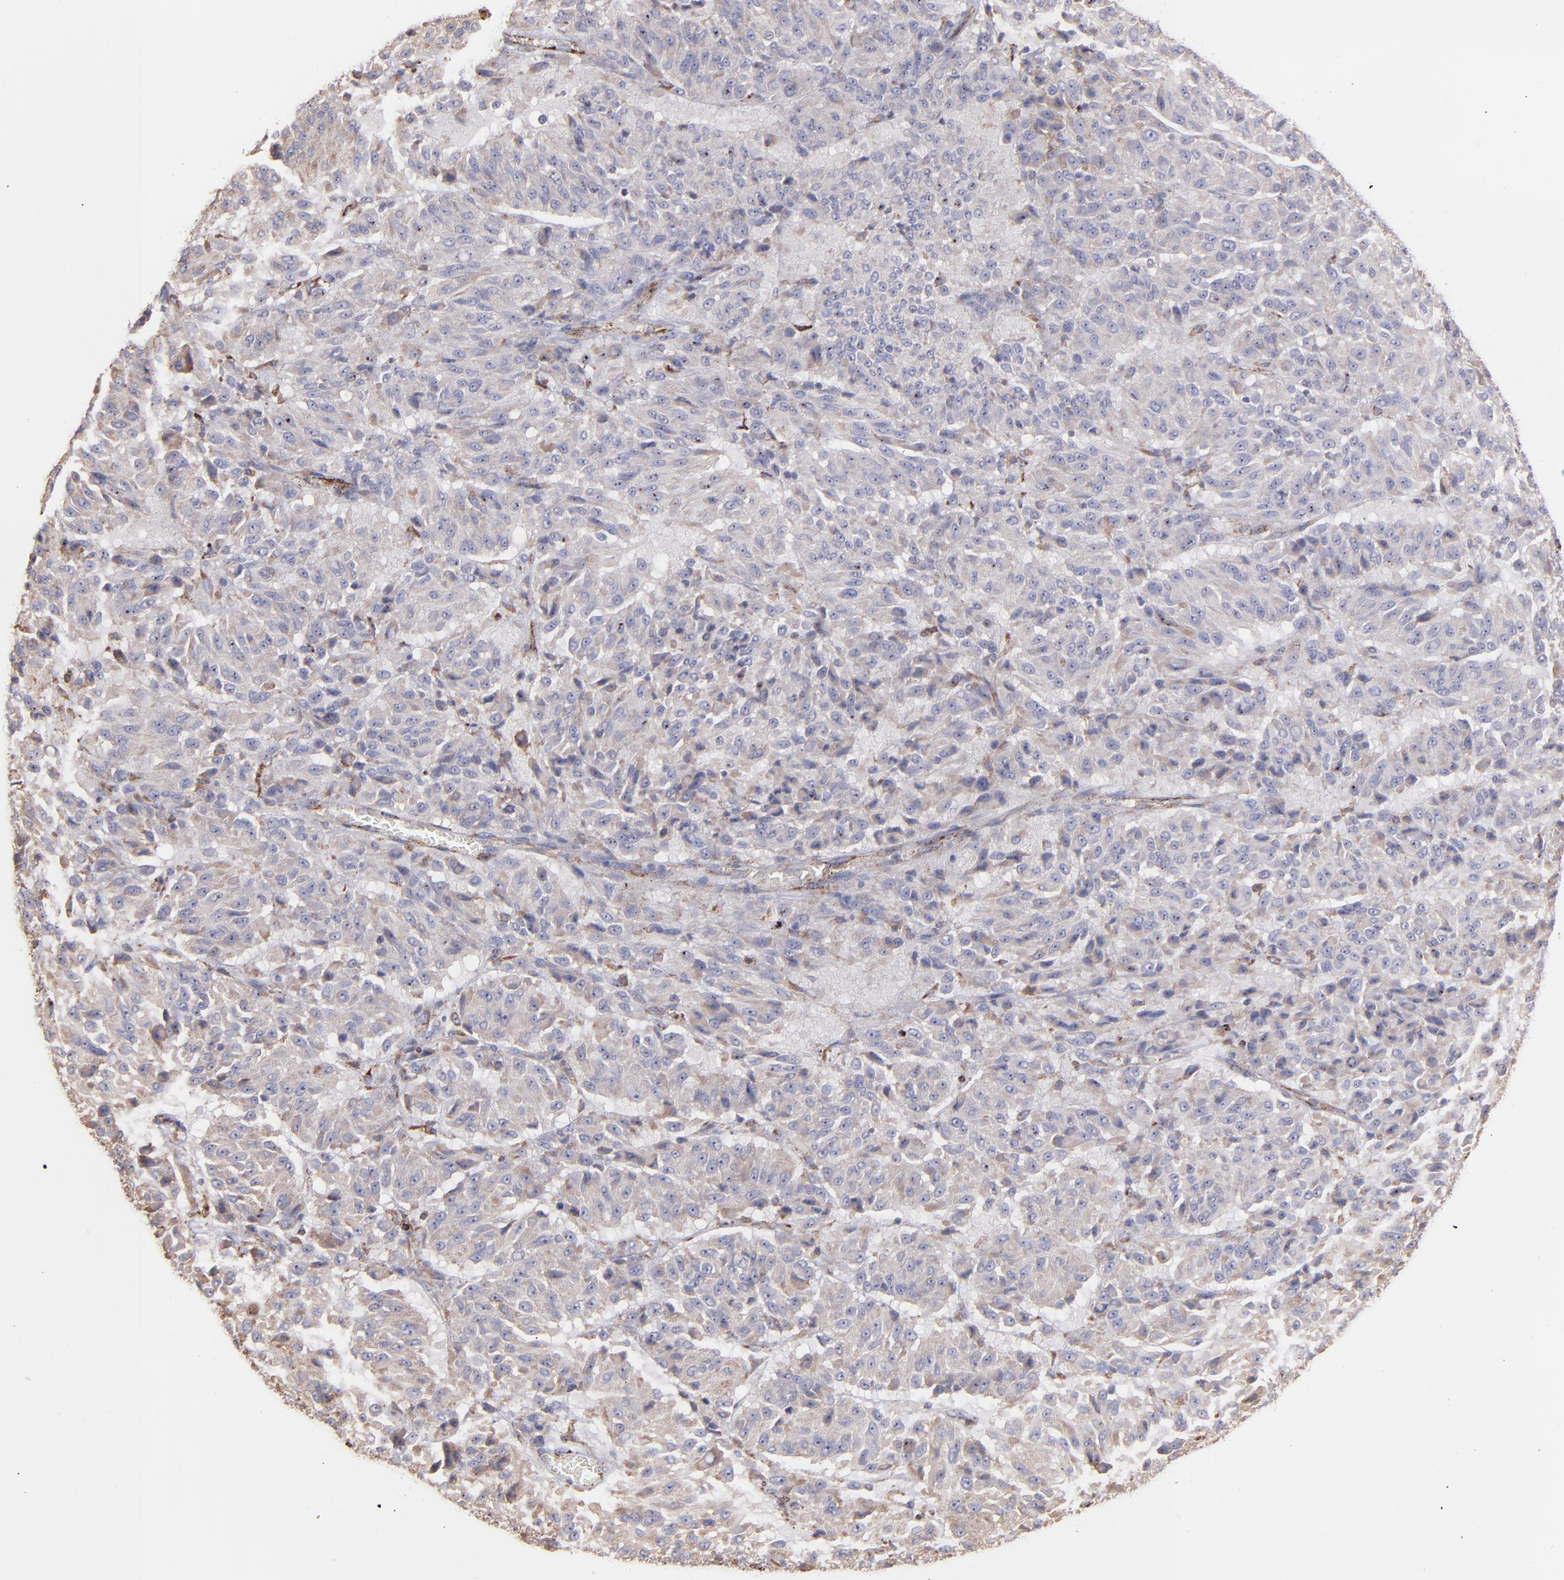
{"staining": {"intensity": "weak", "quantity": ">75%", "location": "cytoplasmic/membranous"}, "tissue": "melanoma", "cell_type": "Tumor cells", "image_type": "cancer", "snomed": [{"axis": "morphology", "description": "Malignant melanoma, Metastatic site"}, {"axis": "topography", "description": "Lung"}], "caption": "Tumor cells exhibit low levels of weak cytoplasmic/membranous expression in approximately >75% of cells in melanoma. The staining was performed using DAB, with brown indicating positive protein expression. Nuclei are stained blue with hematoxylin.", "gene": "MAOB", "patient": {"sex": "male", "age": 64}}